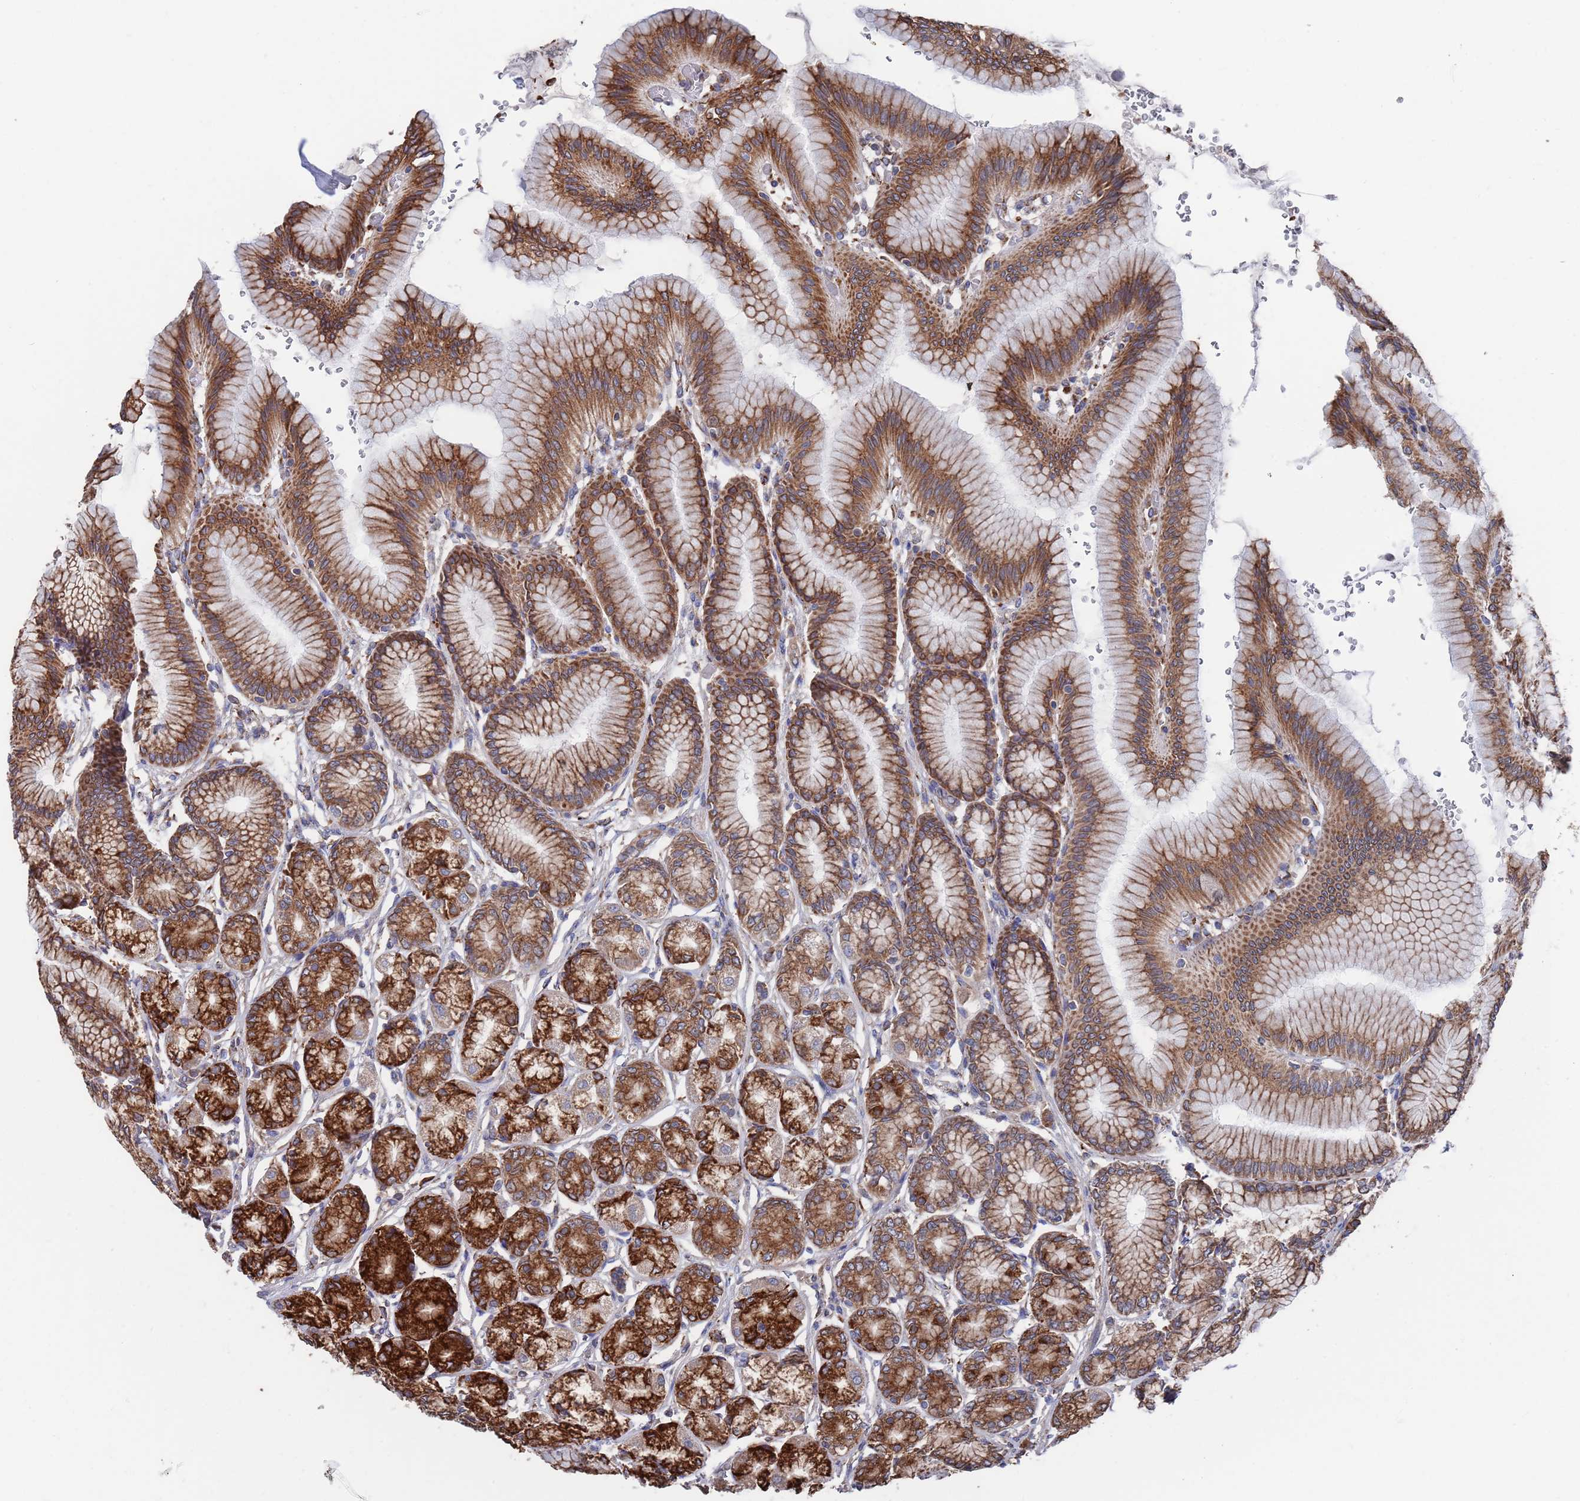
{"staining": {"intensity": "strong", "quantity": ">75%", "location": "cytoplasmic/membranous"}, "tissue": "stomach", "cell_type": "Glandular cells", "image_type": "normal", "snomed": [{"axis": "morphology", "description": "Normal tissue, NOS"}, {"axis": "morphology", "description": "Adenocarcinoma, NOS"}, {"axis": "morphology", "description": "Adenocarcinoma, High grade"}, {"axis": "topography", "description": "Stomach, upper"}, {"axis": "topography", "description": "Stomach"}], "caption": "An immunohistochemistry micrograph of normal tissue is shown. Protein staining in brown shows strong cytoplasmic/membranous positivity in stomach within glandular cells. Immunohistochemistry (ihc) stains the protein of interest in brown and the nuclei are stained blue.", "gene": "GID8", "patient": {"sex": "female", "age": 65}}